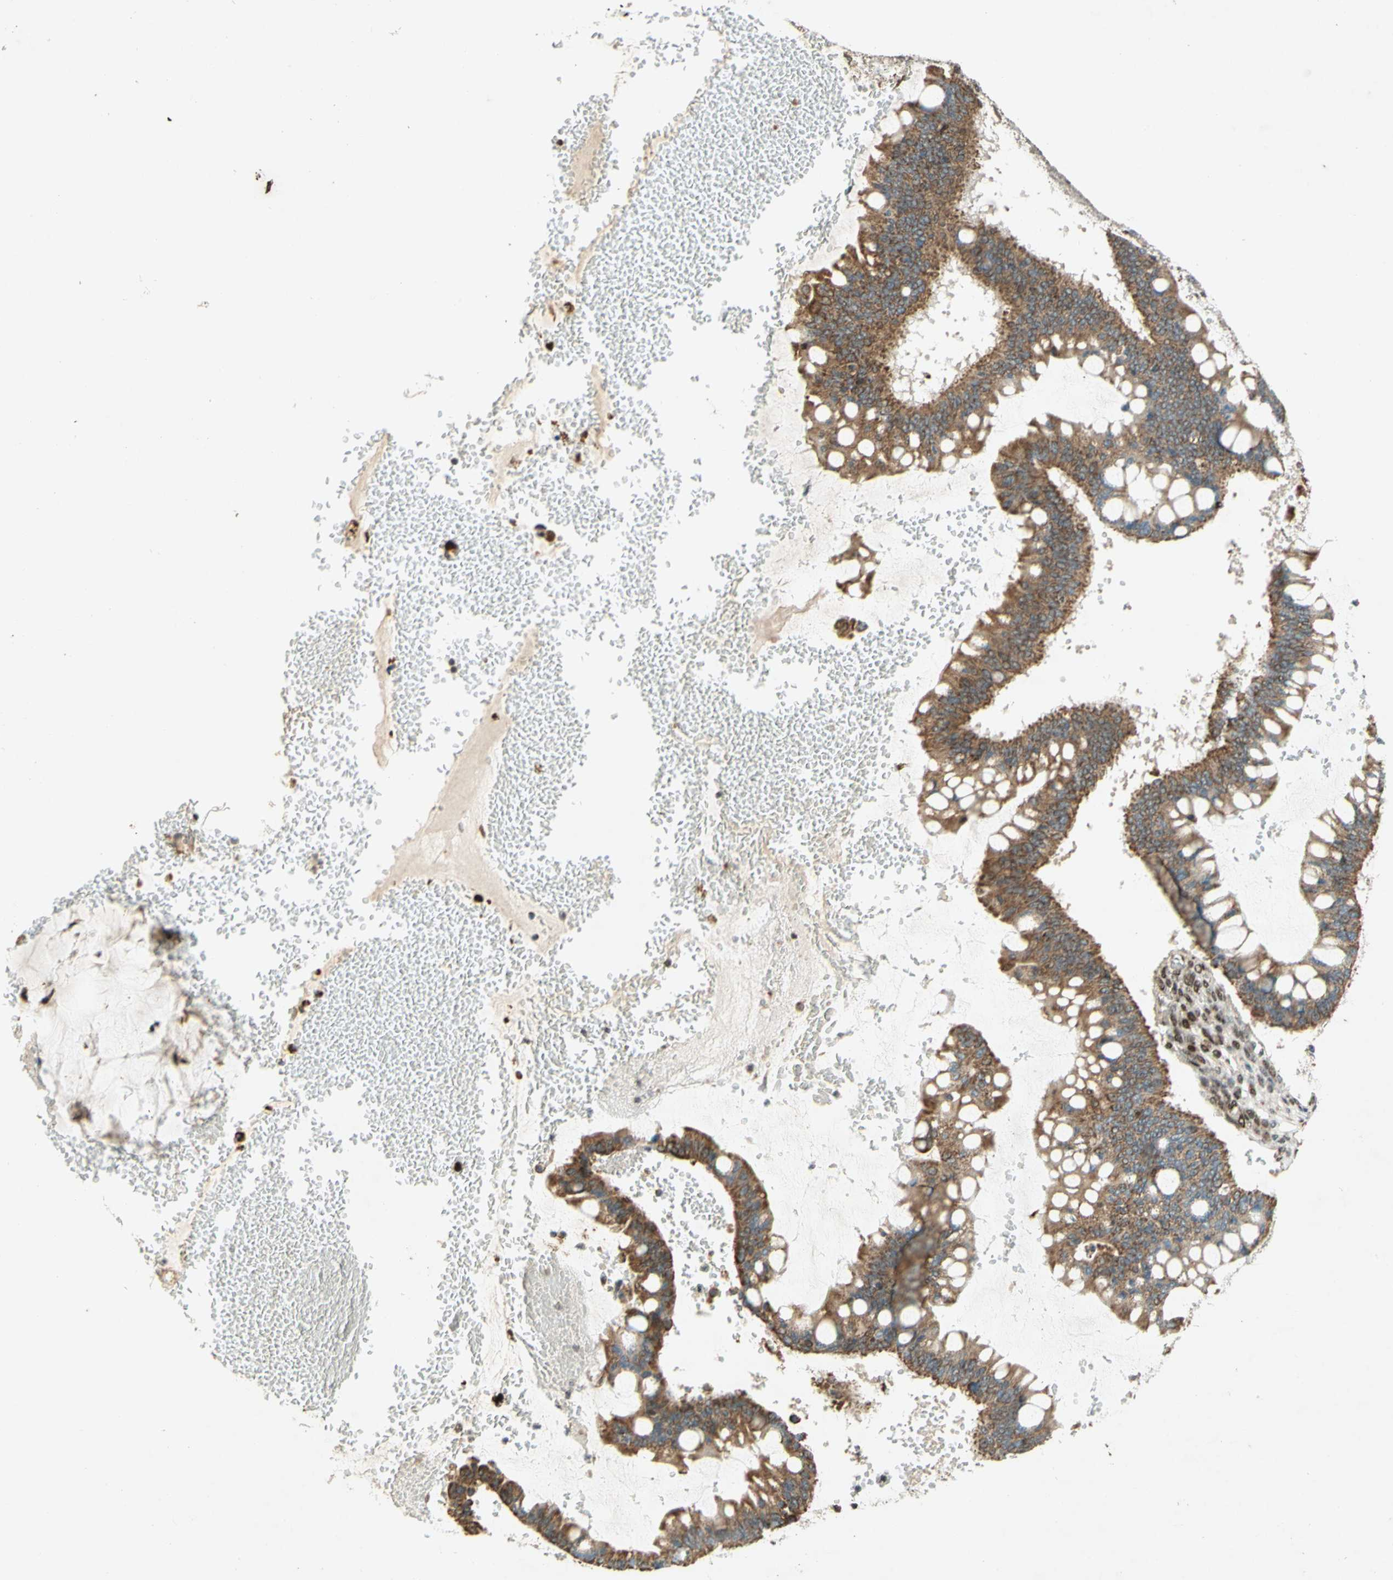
{"staining": {"intensity": "moderate", "quantity": ">75%", "location": "cytoplasmic/membranous"}, "tissue": "ovarian cancer", "cell_type": "Tumor cells", "image_type": "cancer", "snomed": [{"axis": "morphology", "description": "Cystadenocarcinoma, mucinous, NOS"}, {"axis": "topography", "description": "Ovary"}], "caption": "An immunohistochemistry photomicrograph of tumor tissue is shown. Protein staining in brown highlights moderate cytoplasmic/membranous positivity in mucinous cystadenocarcinoma (ovarian) within tumor cells.", "gene": "DNMT3A", "patient": {"sex": "female", "age": 73}}